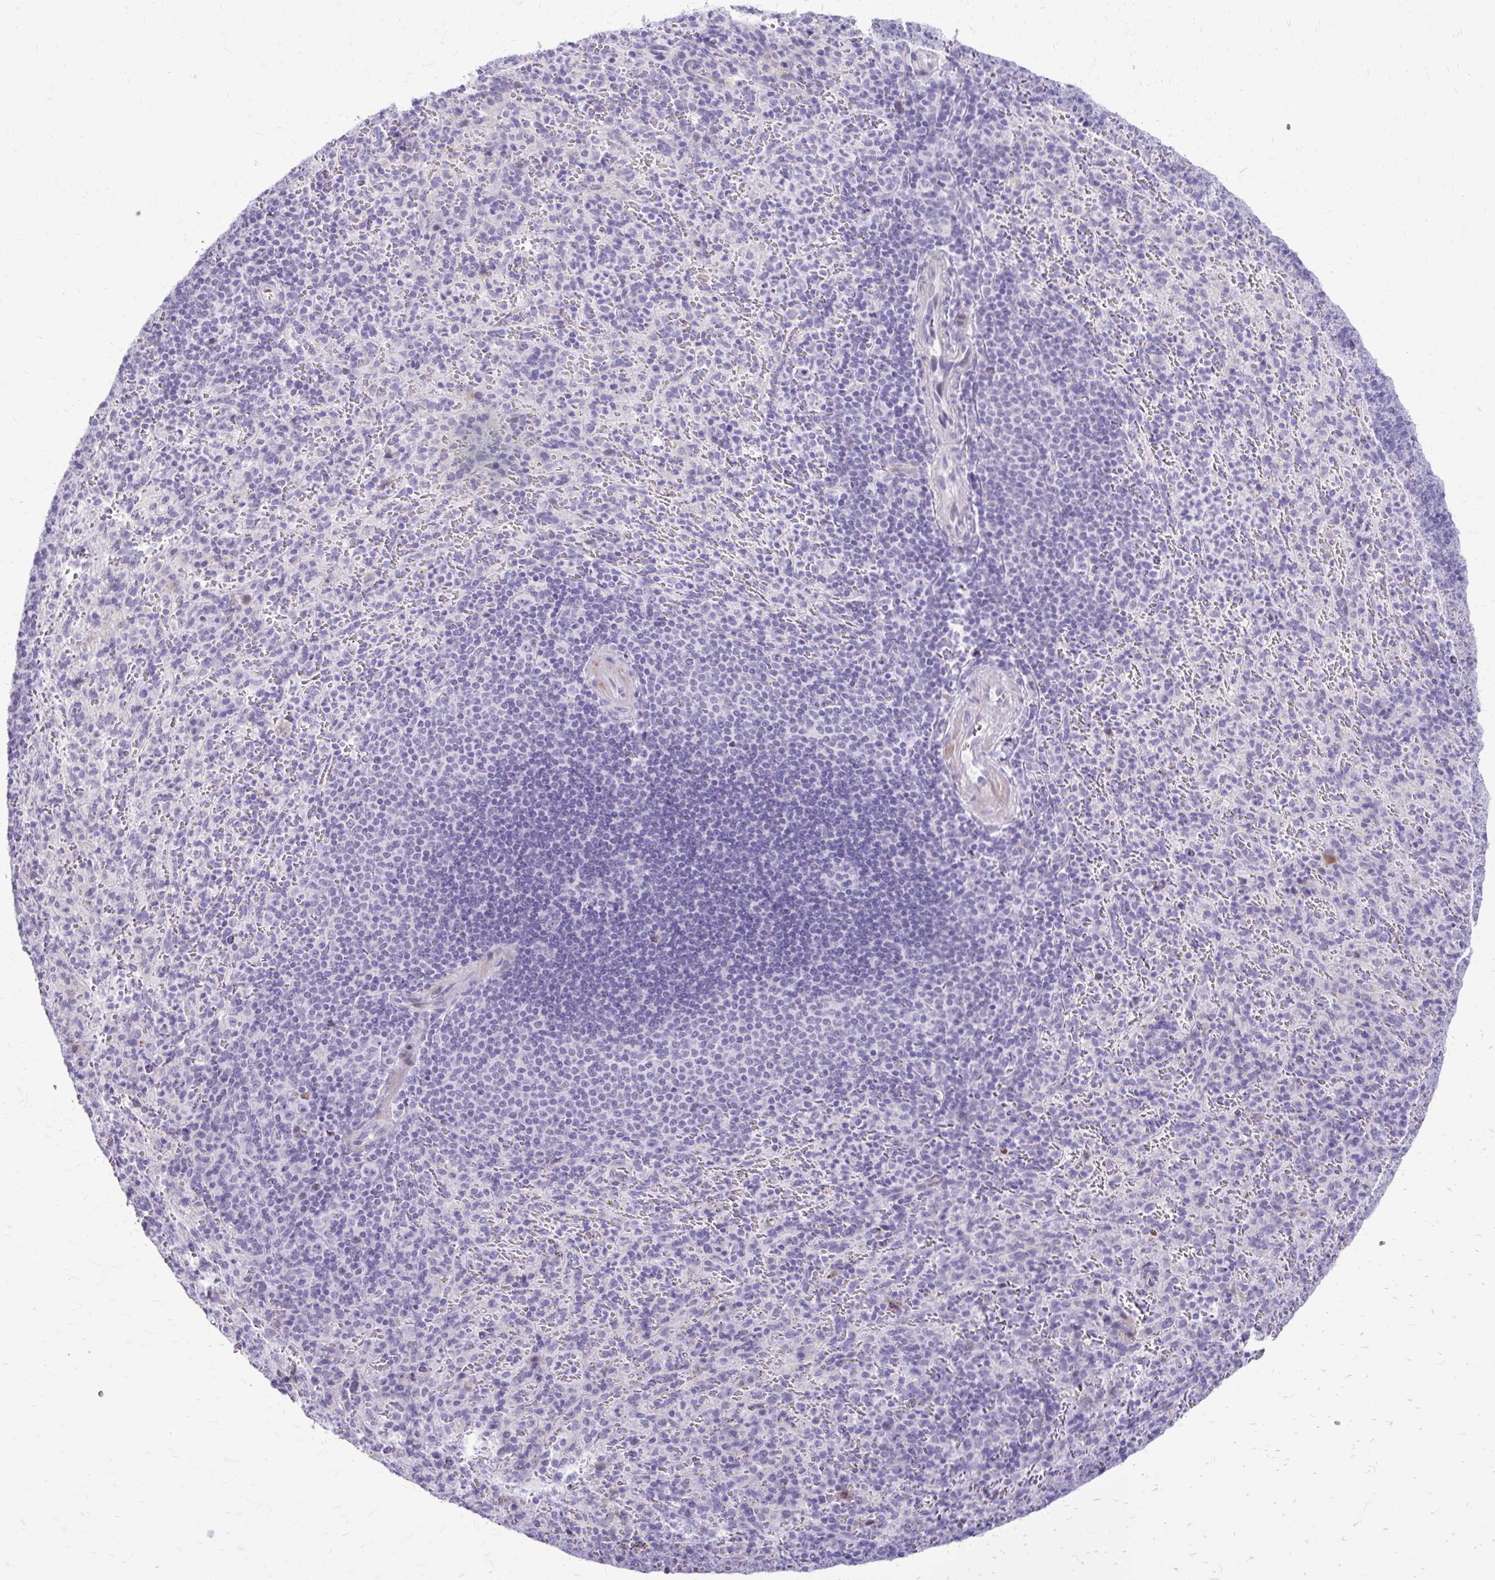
{"staining": {"intensity": "negative", "quantity": "none", "location": "none"}, "tissue": "spleen", "cell_type": "Cells in red pulp", "image_type": "normal", "snomed": [{"axis": "morphology", "description": "Normal tissue, NOS"}, {"axis": "topography", "description": "Spleen"}], "caption": "There is no significant expression in cells in red pulp of spleen. (Immunohistochemistry, brightfield microscopy, high magnification).", "gene": "LCN15", "patient": {"sex": "male", "age": 57}}